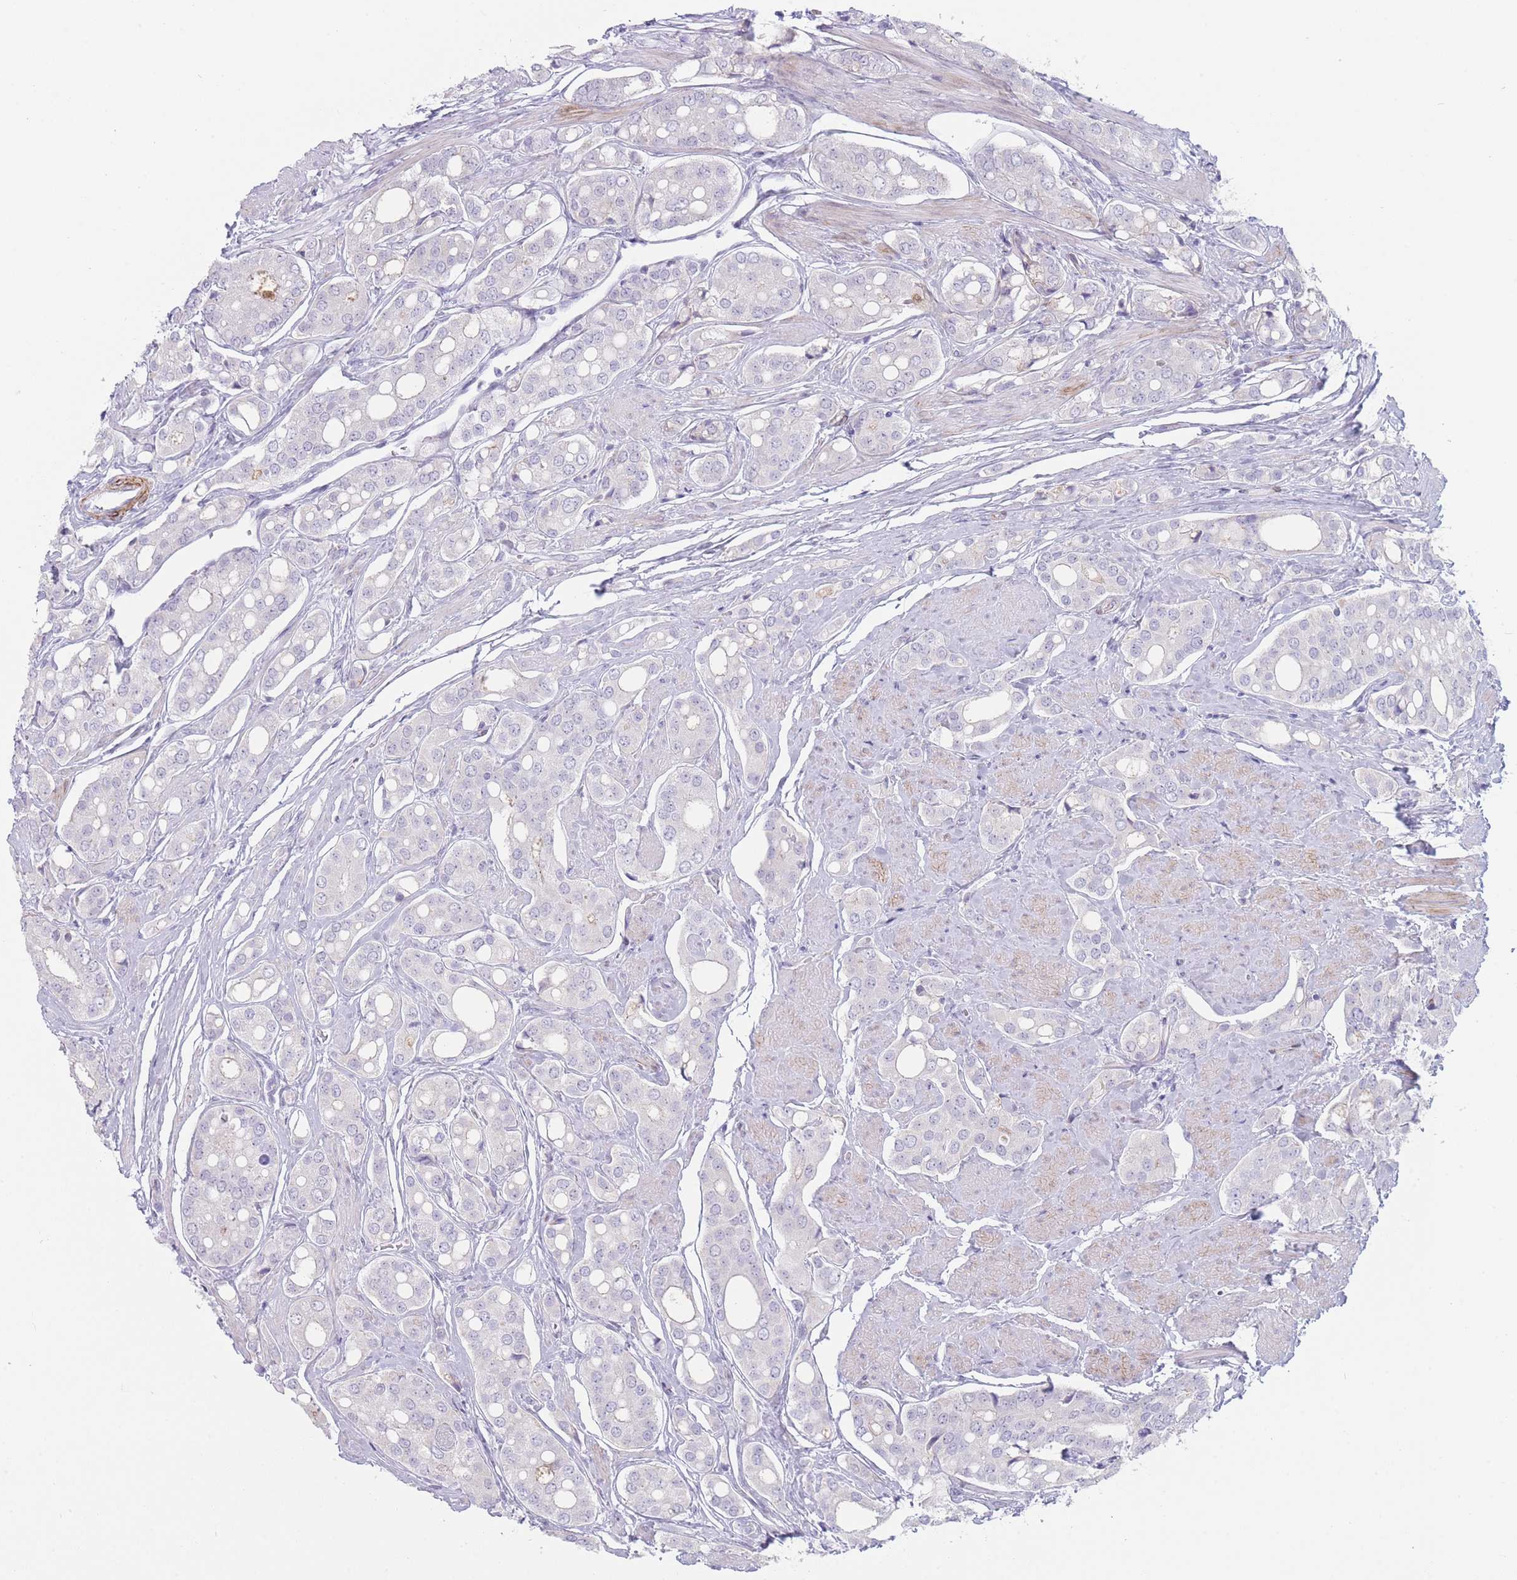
{"staining": {"intensity": "negative", "quantity": "none", "location": "none"}, "tissue": "prostate cancer", "cell_type": "Tumor cells", "image_type": "cancer", "snomed": [{"axis": "morphology", "description": "Adenocarcinoma, High grade"}, {"axis": "topography", "description": "Prostate"}], "caption": "There is no significant positivity in tumor cells of prostate high-grade adenocarcinoma.", "gene": "IFNA6", "patient": {"sex": "male", "age": 71}}